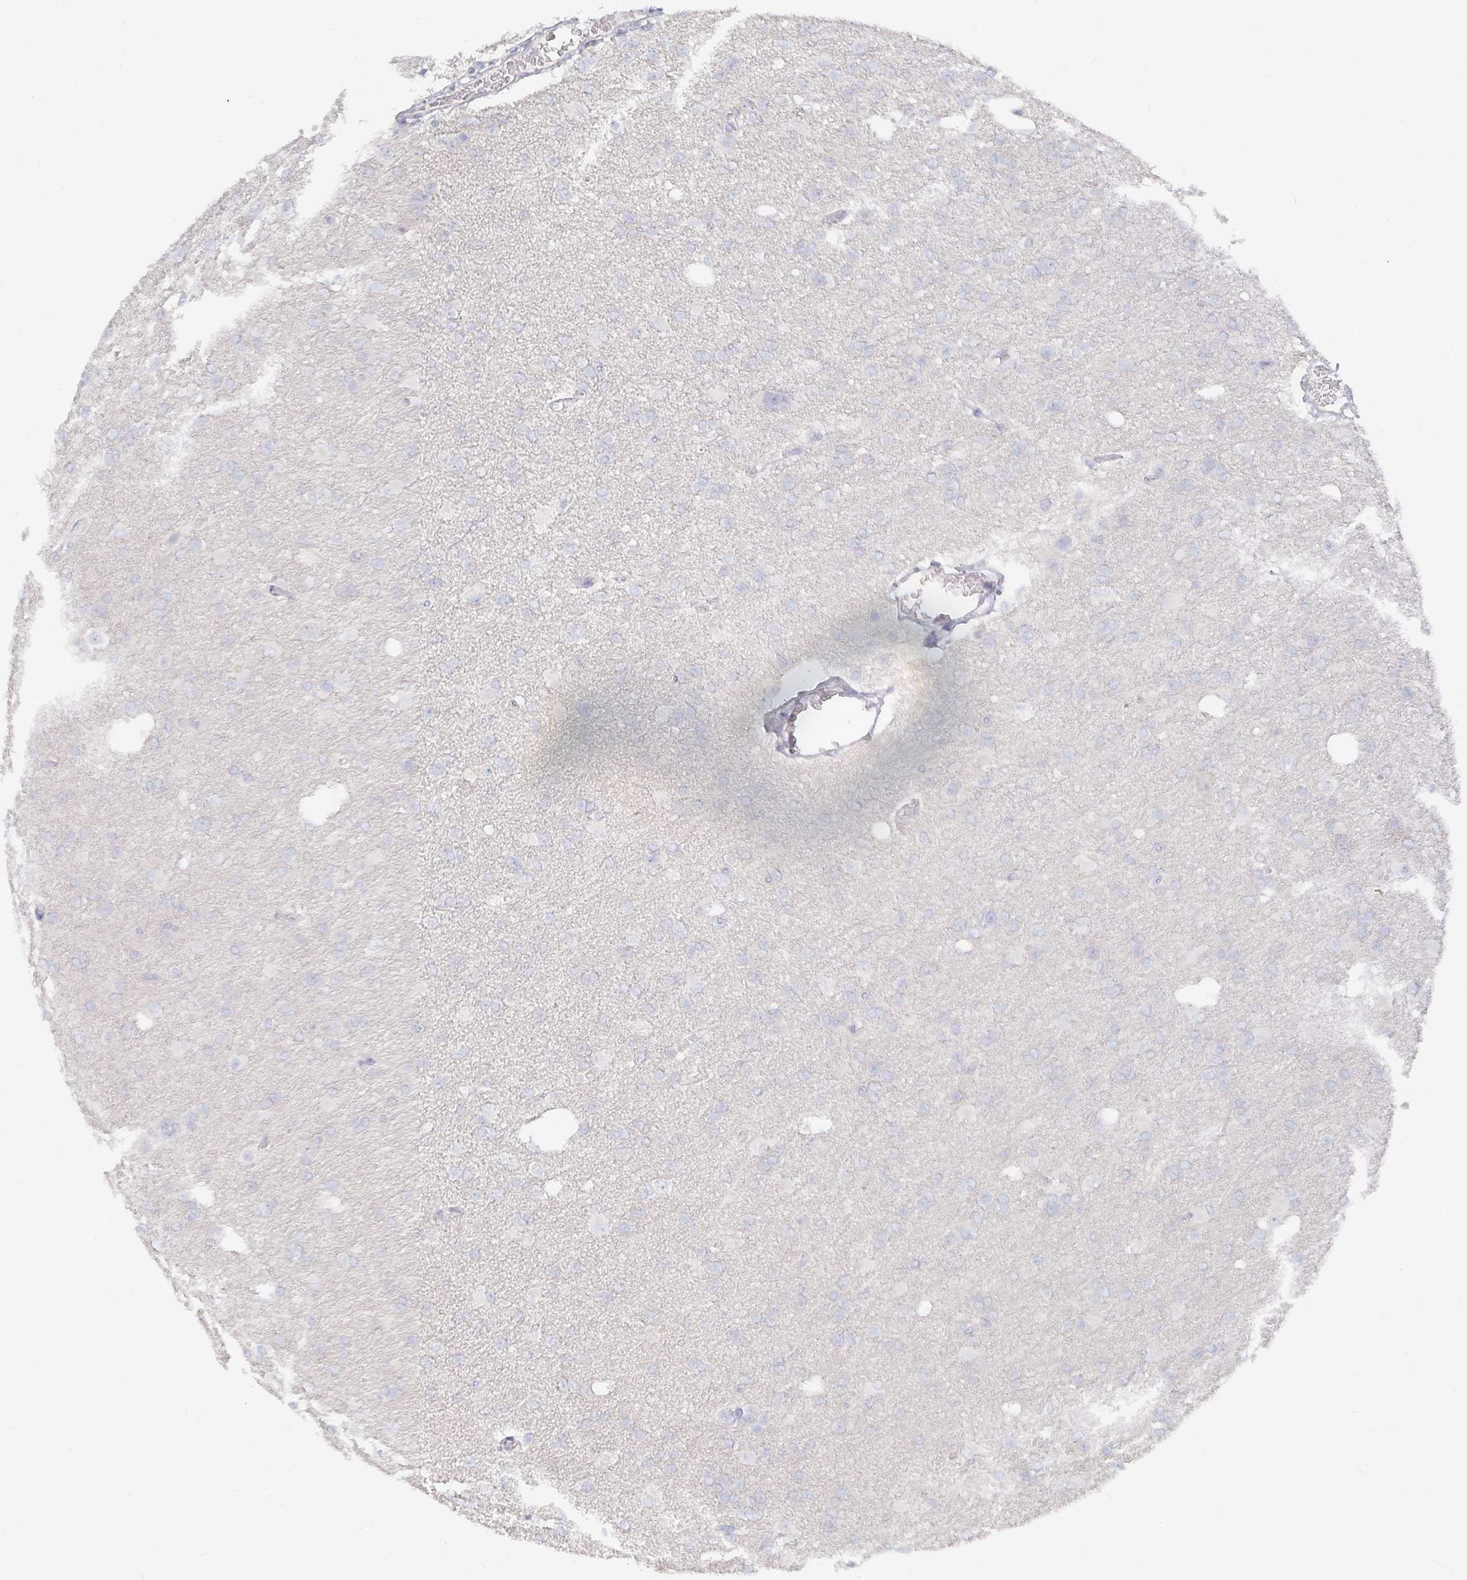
{"staining": {"intensity": "negative", "quantity": "none", "location": "none"}, "tissue": "glioma", "cell_type": "Tumor cells", "image_type": "cancer", "snomed": [{"axis": "morphology", "description": "Glioma, malignant, Low grade"}, {"axis": "topography", "description": "Brain"}], "caption": "Immunohistochemistry (IHC) histopathology image of neoplastic tissue: glioma stained with DAB (3,3'-diaminobenzidine) reveals no significant protein positivity in tumor cells. Brightfield microscopy of immunohistochemistry (IHC) stained with DAB (brown) and hematoxylin (blue), captured at high magnification.", "gene": "DNAH9", "patient": {"sex": "male", "age": 26}}